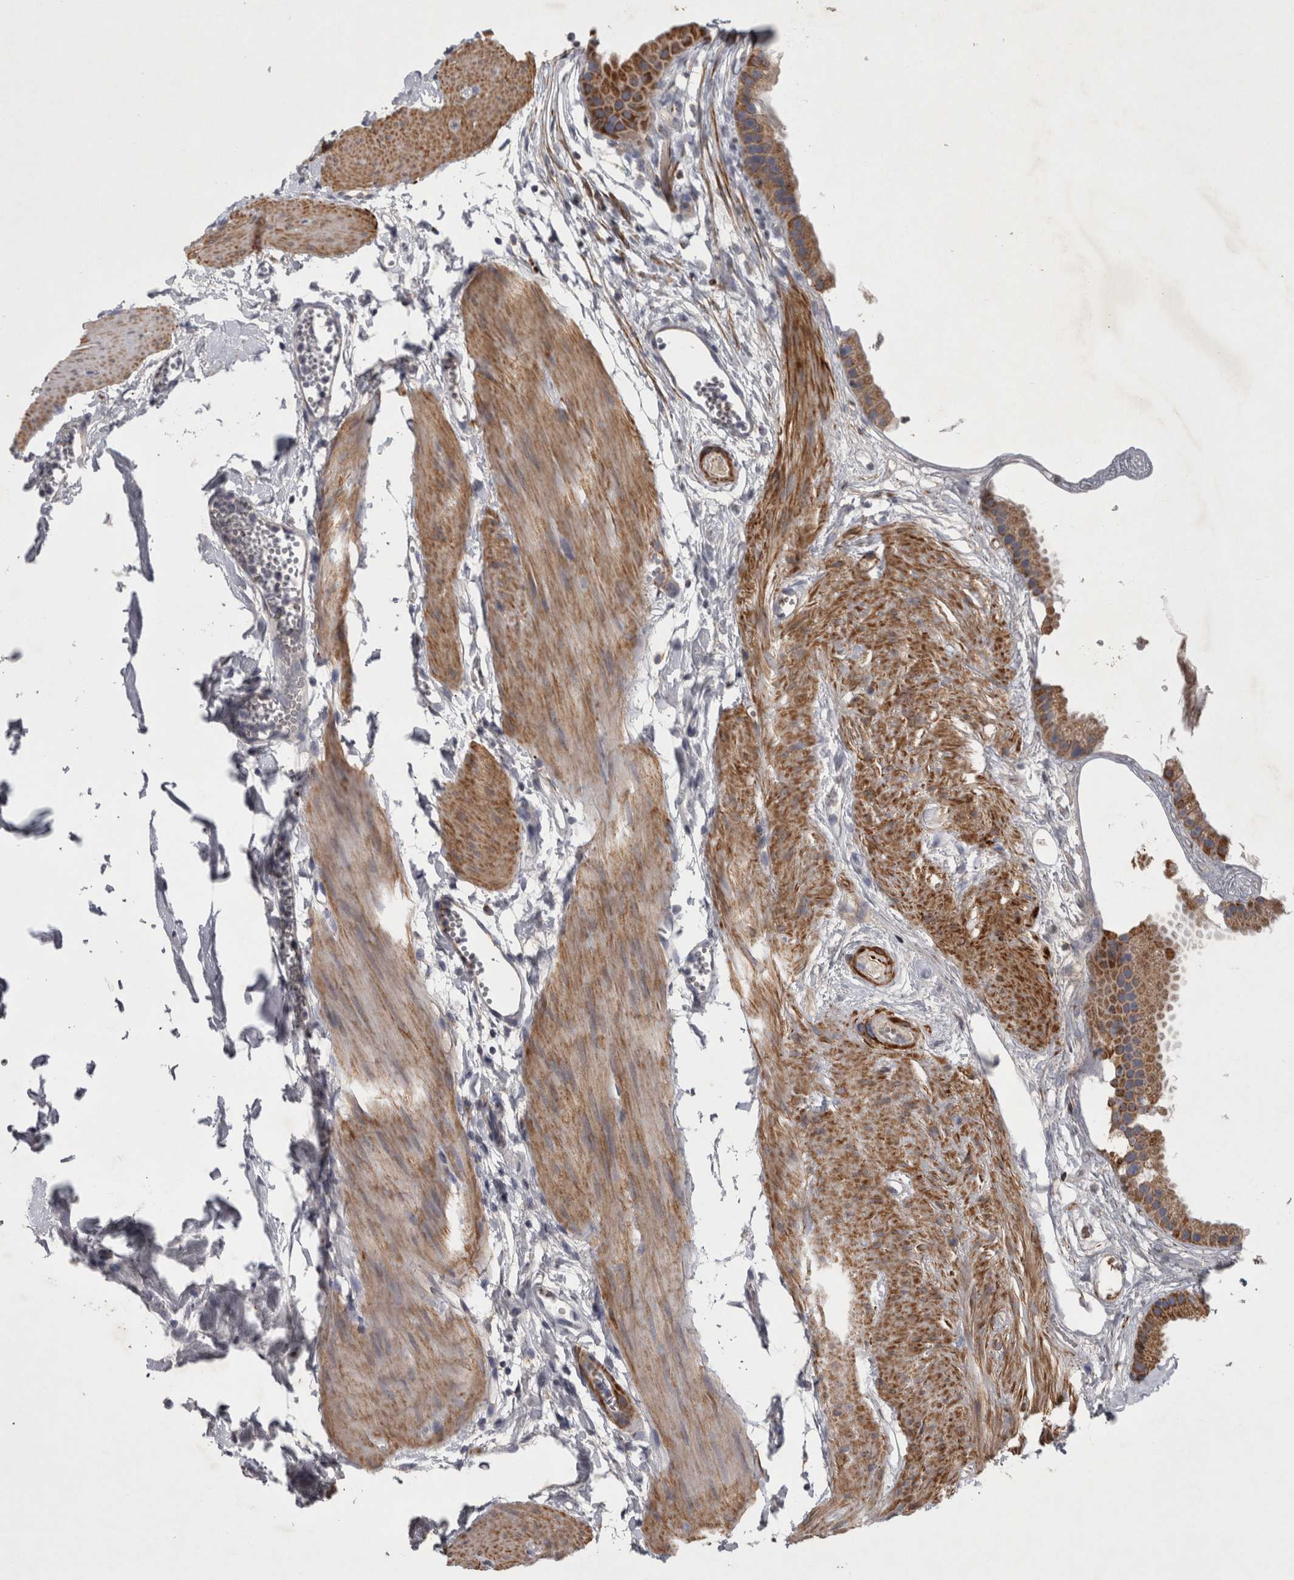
{"staining": {"intensity": "moderate", "quantity": ">75%", "location": "cytoplasmic/membranous"}, "tissue": "gallbladder", "cell_type": "Glandular cells", "image_type": "normal", "snomed": [{"axis": "morphology", "description": "Normal tissue, NOS"}, {"axis": "topography", "description": "Gallbladder"}], "caption": "DAB (3,3'-diaminobenzidine) immunohistochemical staining of normal gallbladder exhibits moderate cytoplasmic/membranous protein staining in approximately >75% of glandular cells.", "gene": "DBT", "patient": {"sex": "female", "age": 64}}